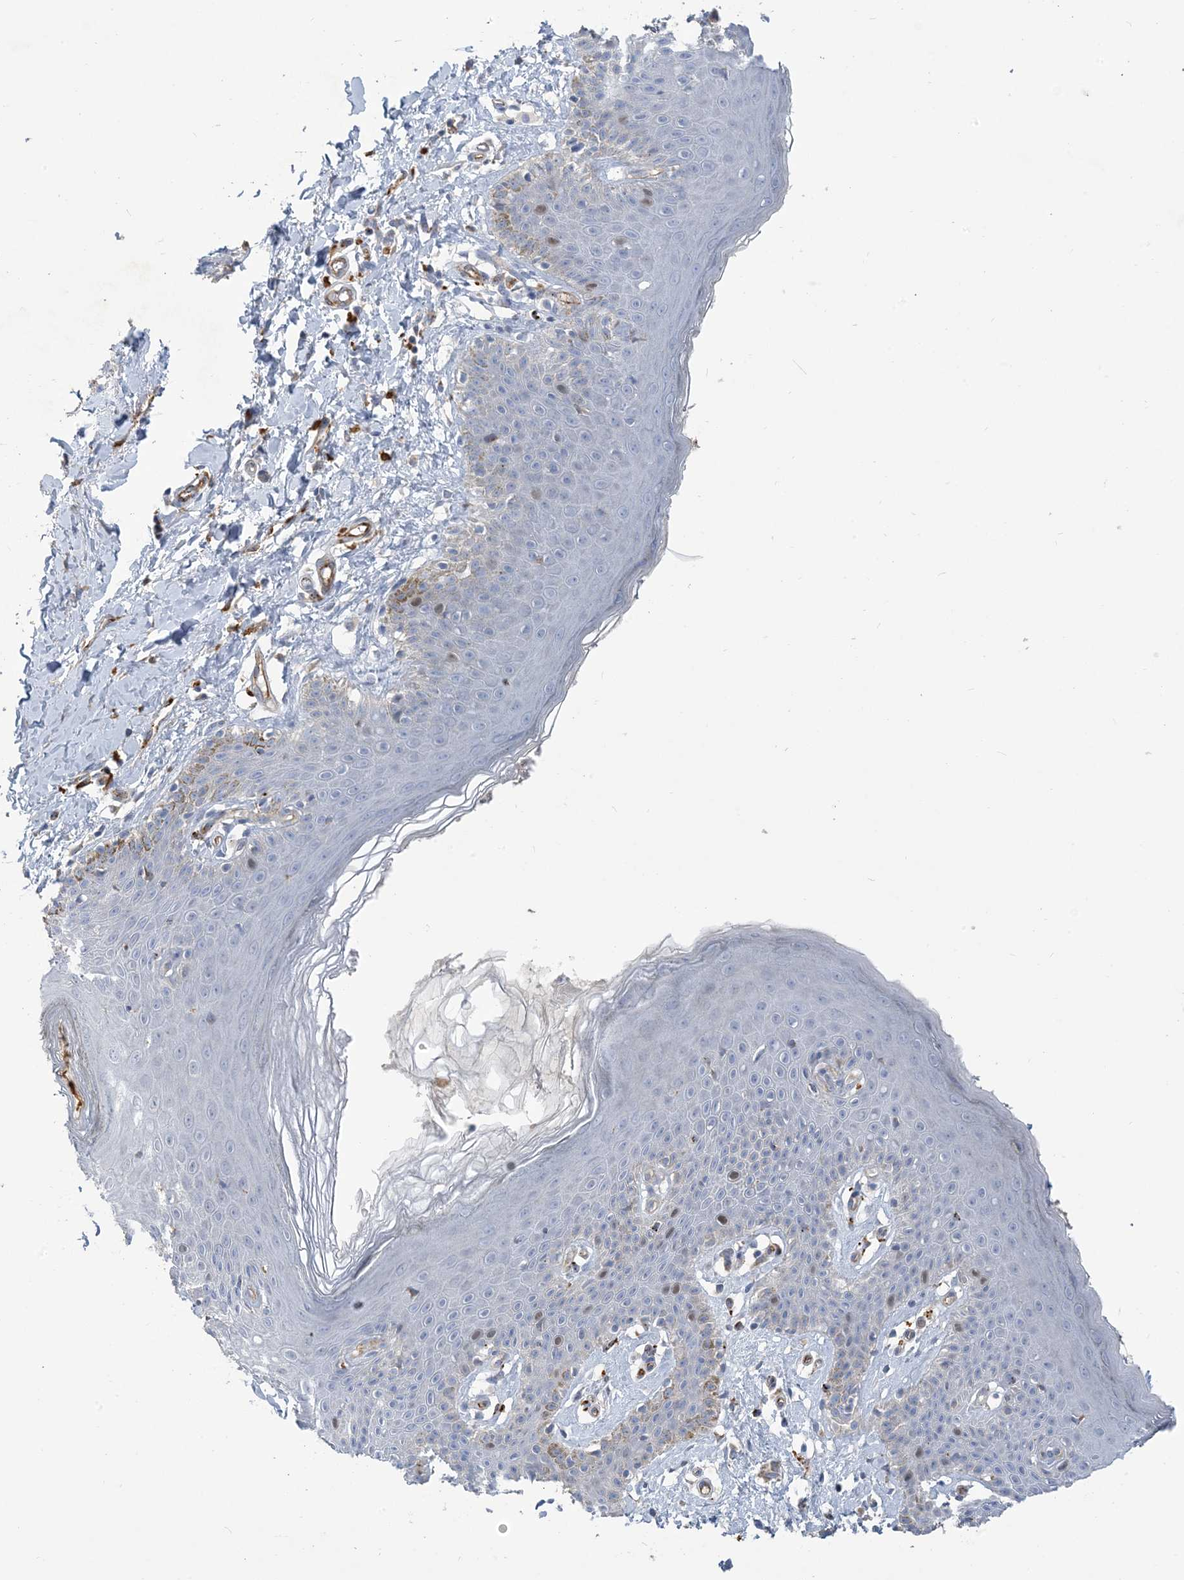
{"staining": {"intensity": "weak", "quantity": "<25%", "location": "cytoplasmic/membranous"}, "tissue": "skin", "cell_type": "Epidermal cells", "image_type": "normal", "snomed": [{"axis": "morphology", "description": "Normal tissue, NOS"}, {"axis": "topography", "description": "Vulva"}], "caption": "Immunohistochemical staining of benign human skin shows no significant positivity in epidermal cells.", "gene": "PEAR1", "patient": {"sex": "female", "age": 66}}